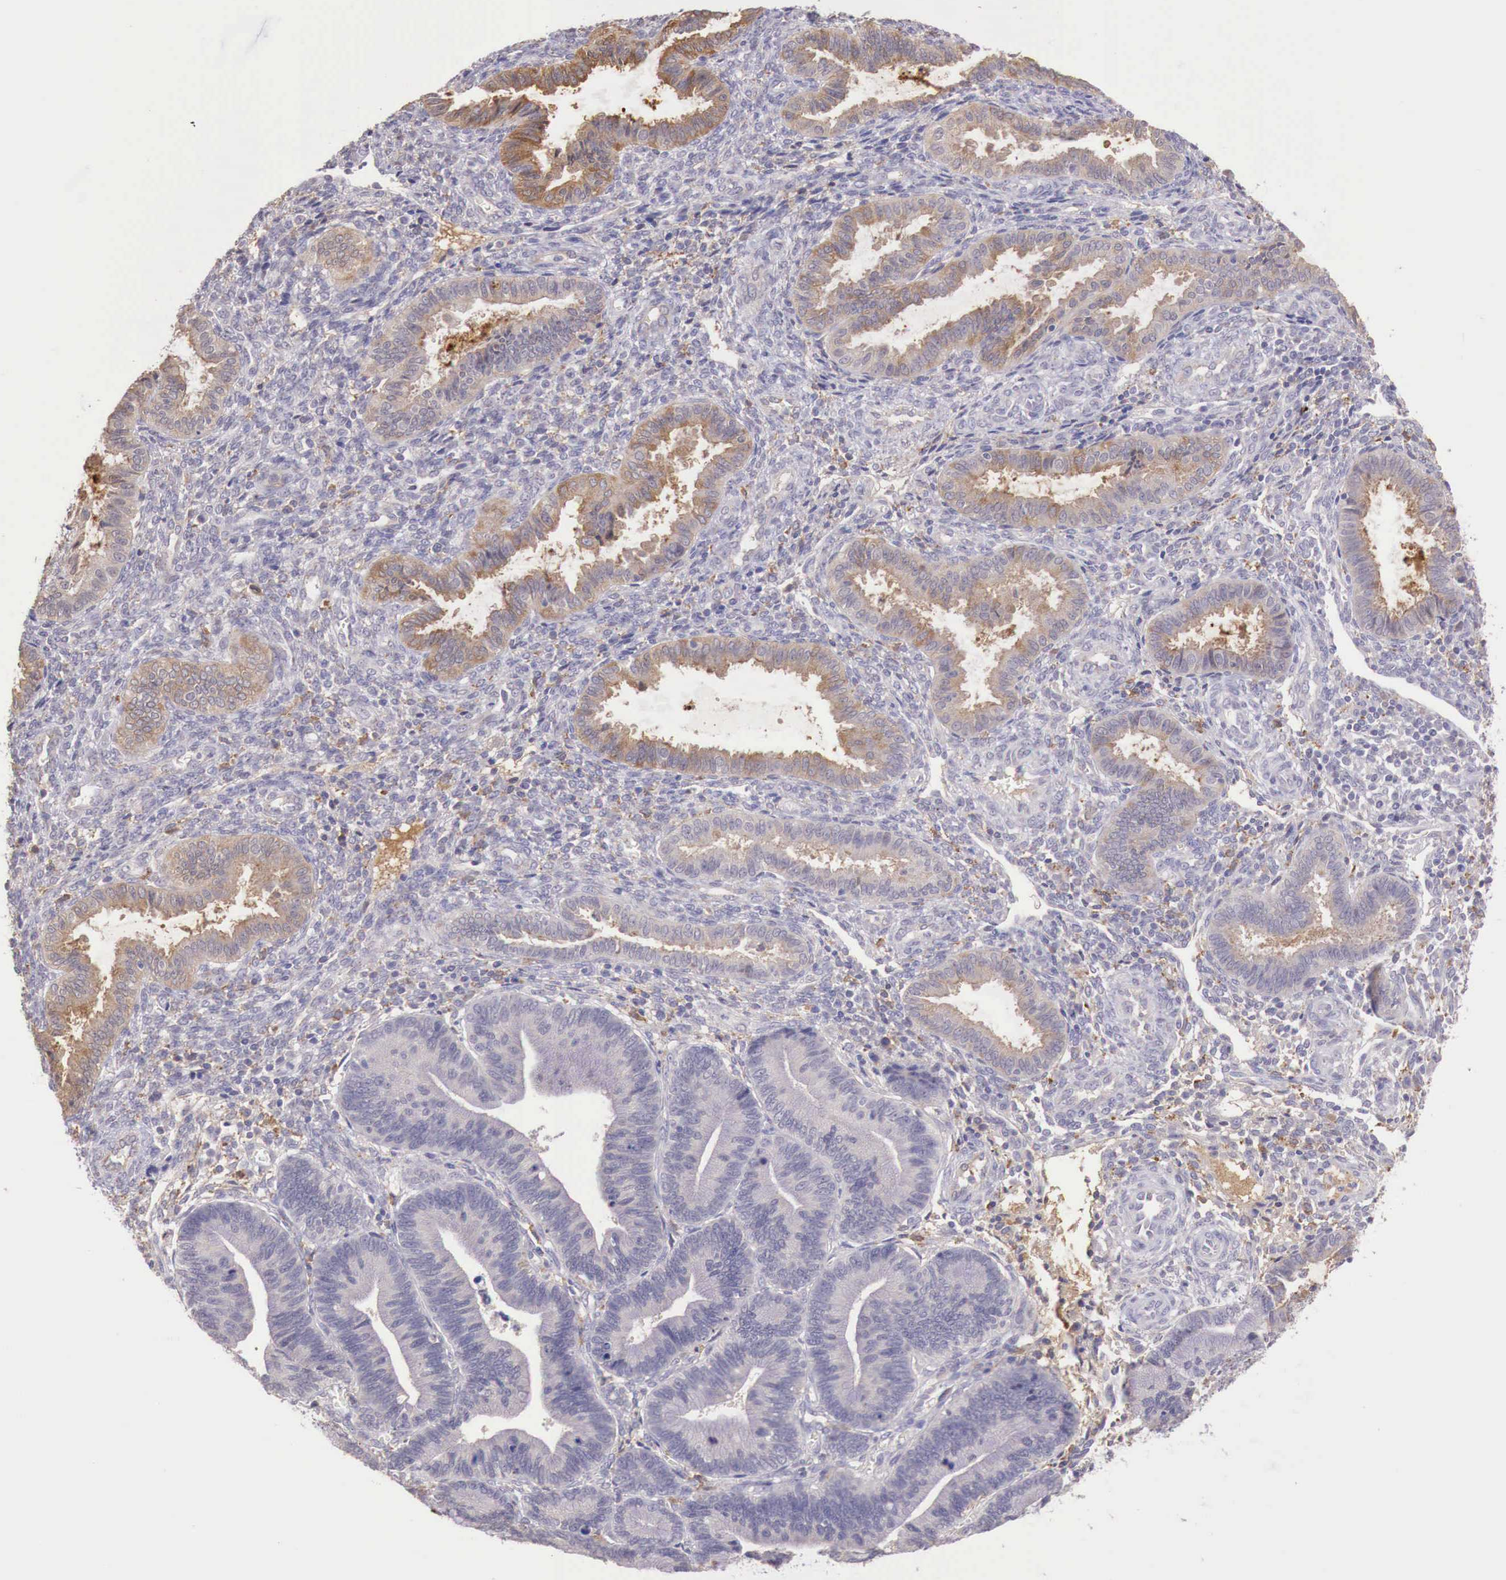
{"staining": {"intensity": "negative", "quantity": "none", "location": "none"}, "tissue": "endometrium", "cell_type": "Cells in endometrial stroma", "image_type": "normal", "snomed": [{"axis": "morphology", "description": "Normal tissue, NOS"}, {"axis": "topography", "description": "Endometrium"}], "caption": "DAB immunohistochemical staining of unremarkable endometrium displays no significant expression in cells in endometrial stroma.", "gene": "CHRDL1", "patient": {"sex": "female", "age": 36}}